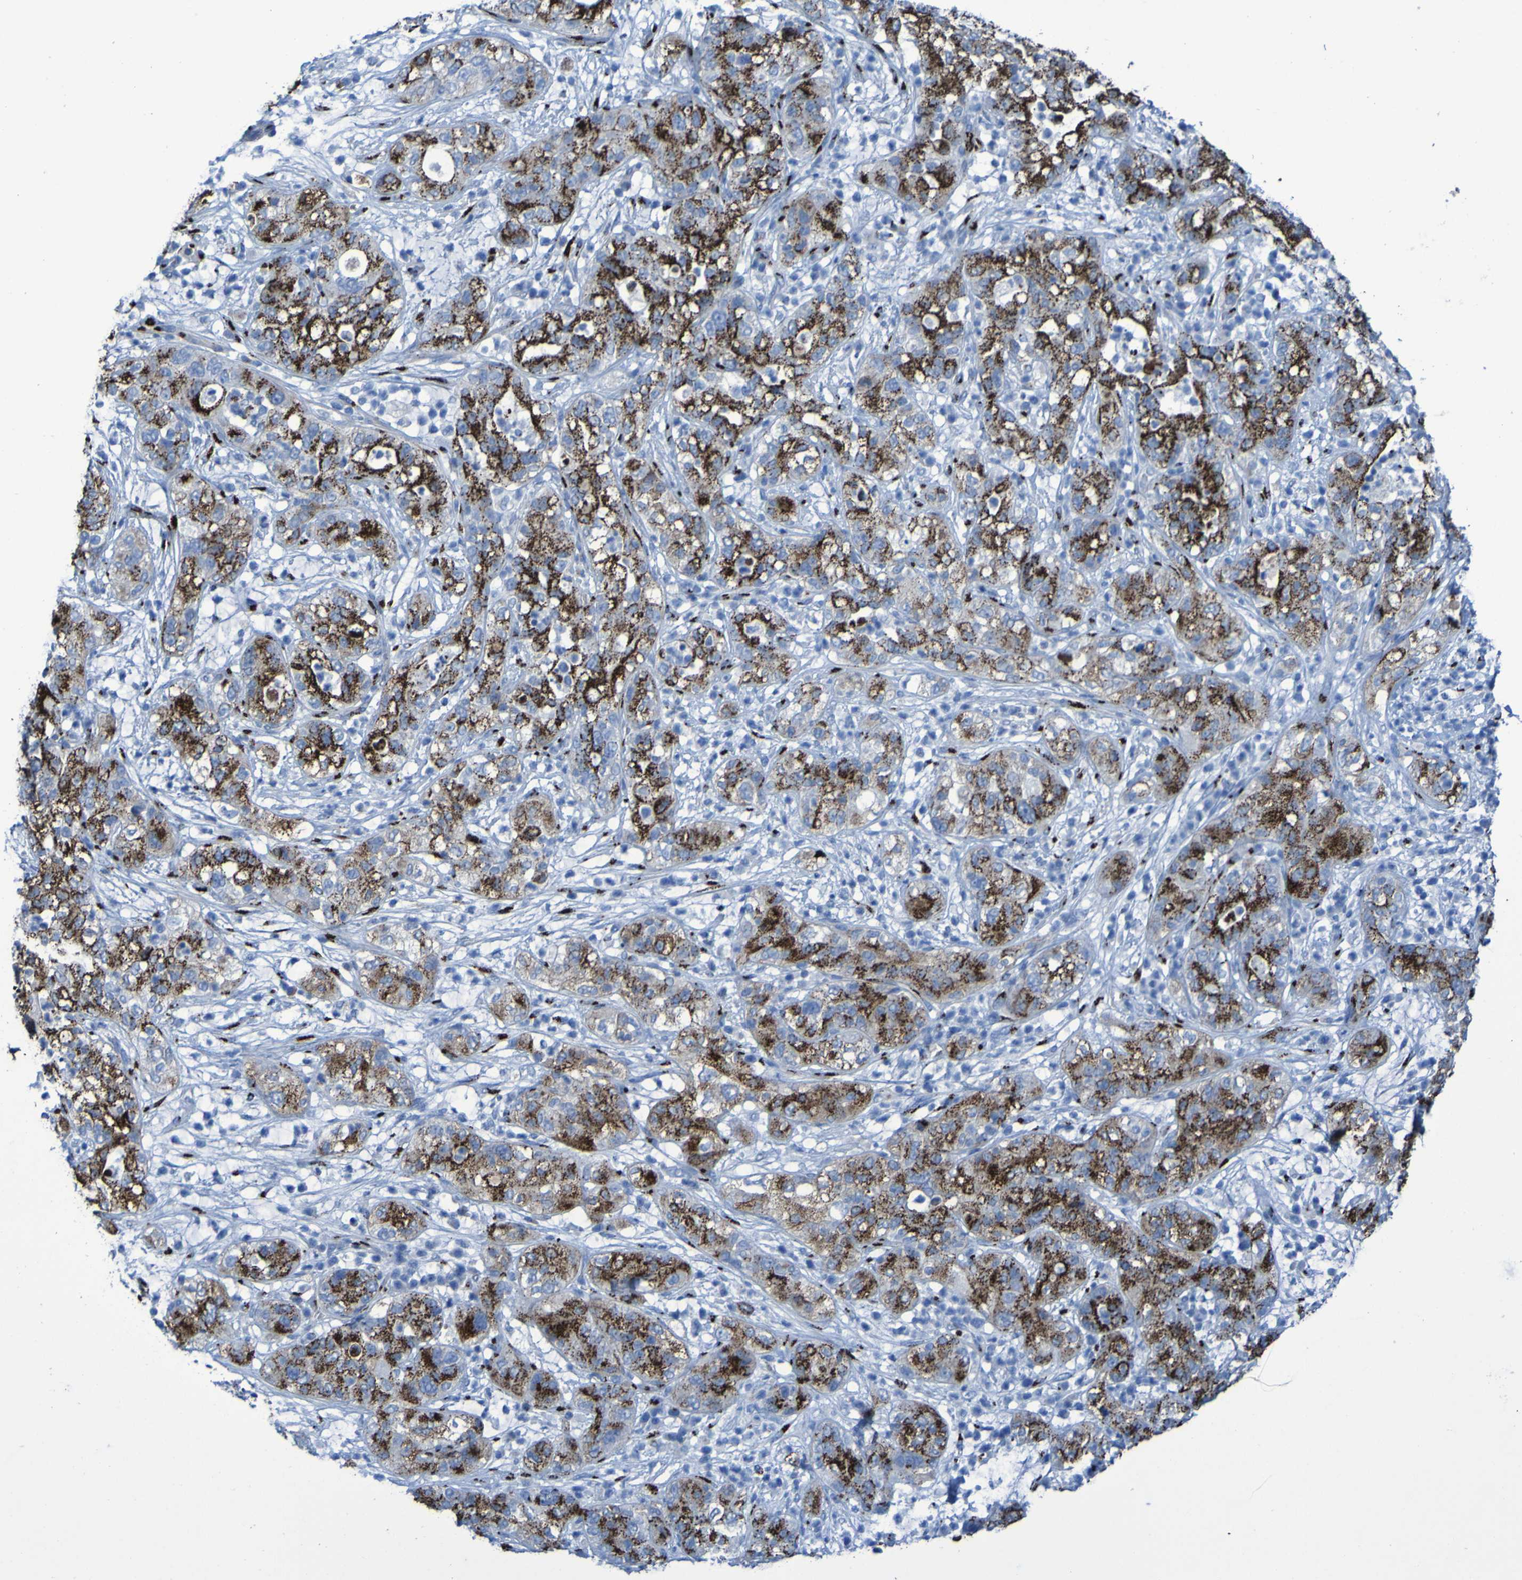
{"staining": {"intensity": "strong", "quantity": ">75%", "location": "cytoplasmic/membranous"}, "tissue": "pancreatic cancer", "cell_type": "Tumor cells", "image_type": "cancer", "snomed": [{"axis": "morphology", "description": "Adenocarcinoma, NOS"}, {"axis": "topography", "description": "Pancreas"}], "caption": "The image demonstrates immunohistochemical staining of pancreatic cancer (adenocarcinoma). There is strong cytoplasmic/membranous positivity is present in approximately >75% of tumor cells.", "gene": "GOLM1", "patient": {"sex": "female", "age": 78}}